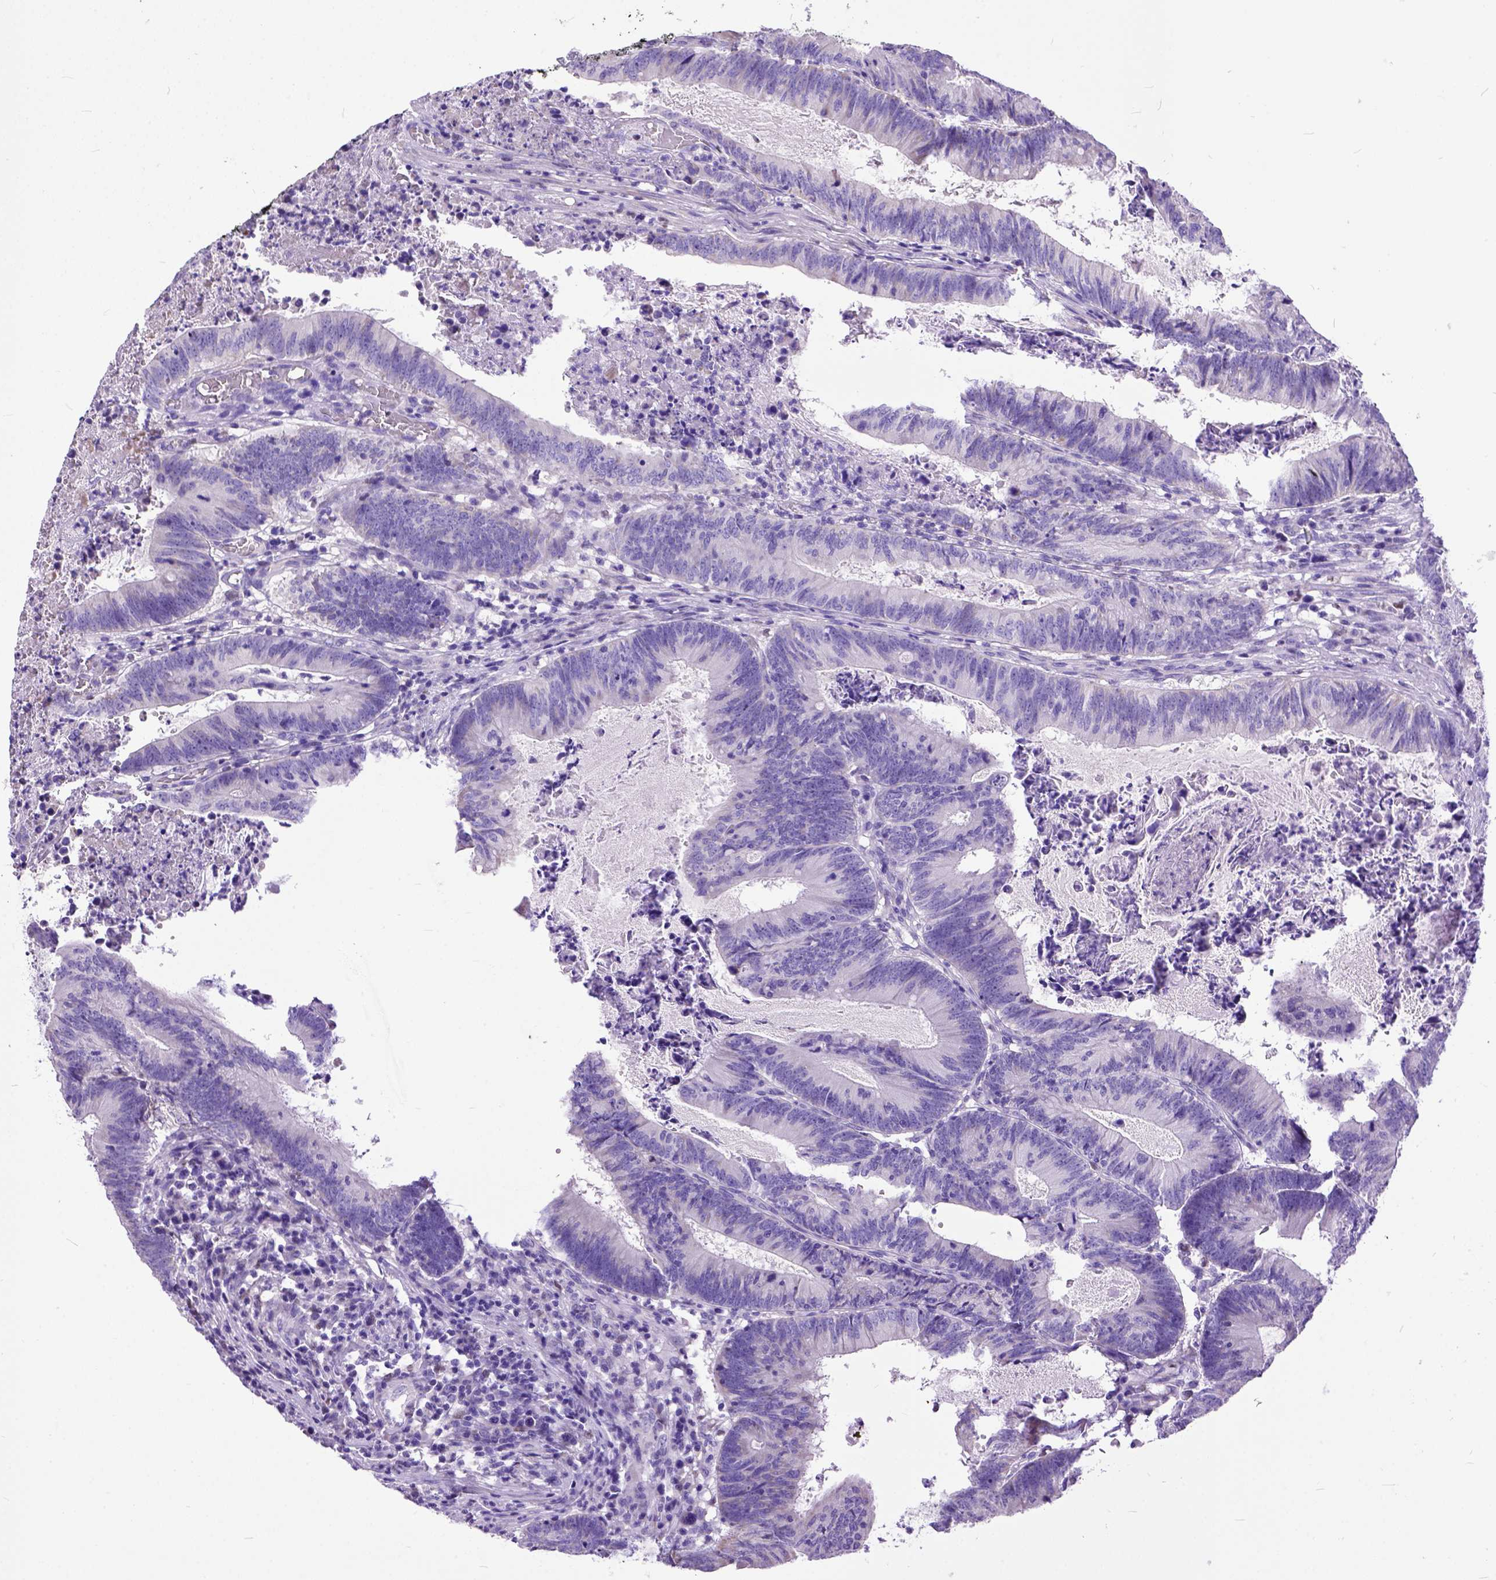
{"staining": {"intensity": "negative", "quantity": "none", "location": "none"}, "tissue": "colorectal cancer", "cell_type": "Tumor cells", "image_type": "cancer", "snomed": [{"axis": "morphology", "description": "Adenocarcinoma, NOS"}, {"axis": "topography", "description": "Colon"}], "caption": "This is an immunohistochemistry image of human colorectal cancer. There is no positivity in tumor cells.", "gene": "CRB1", "patient": {"sex": "female", "age": 70}}